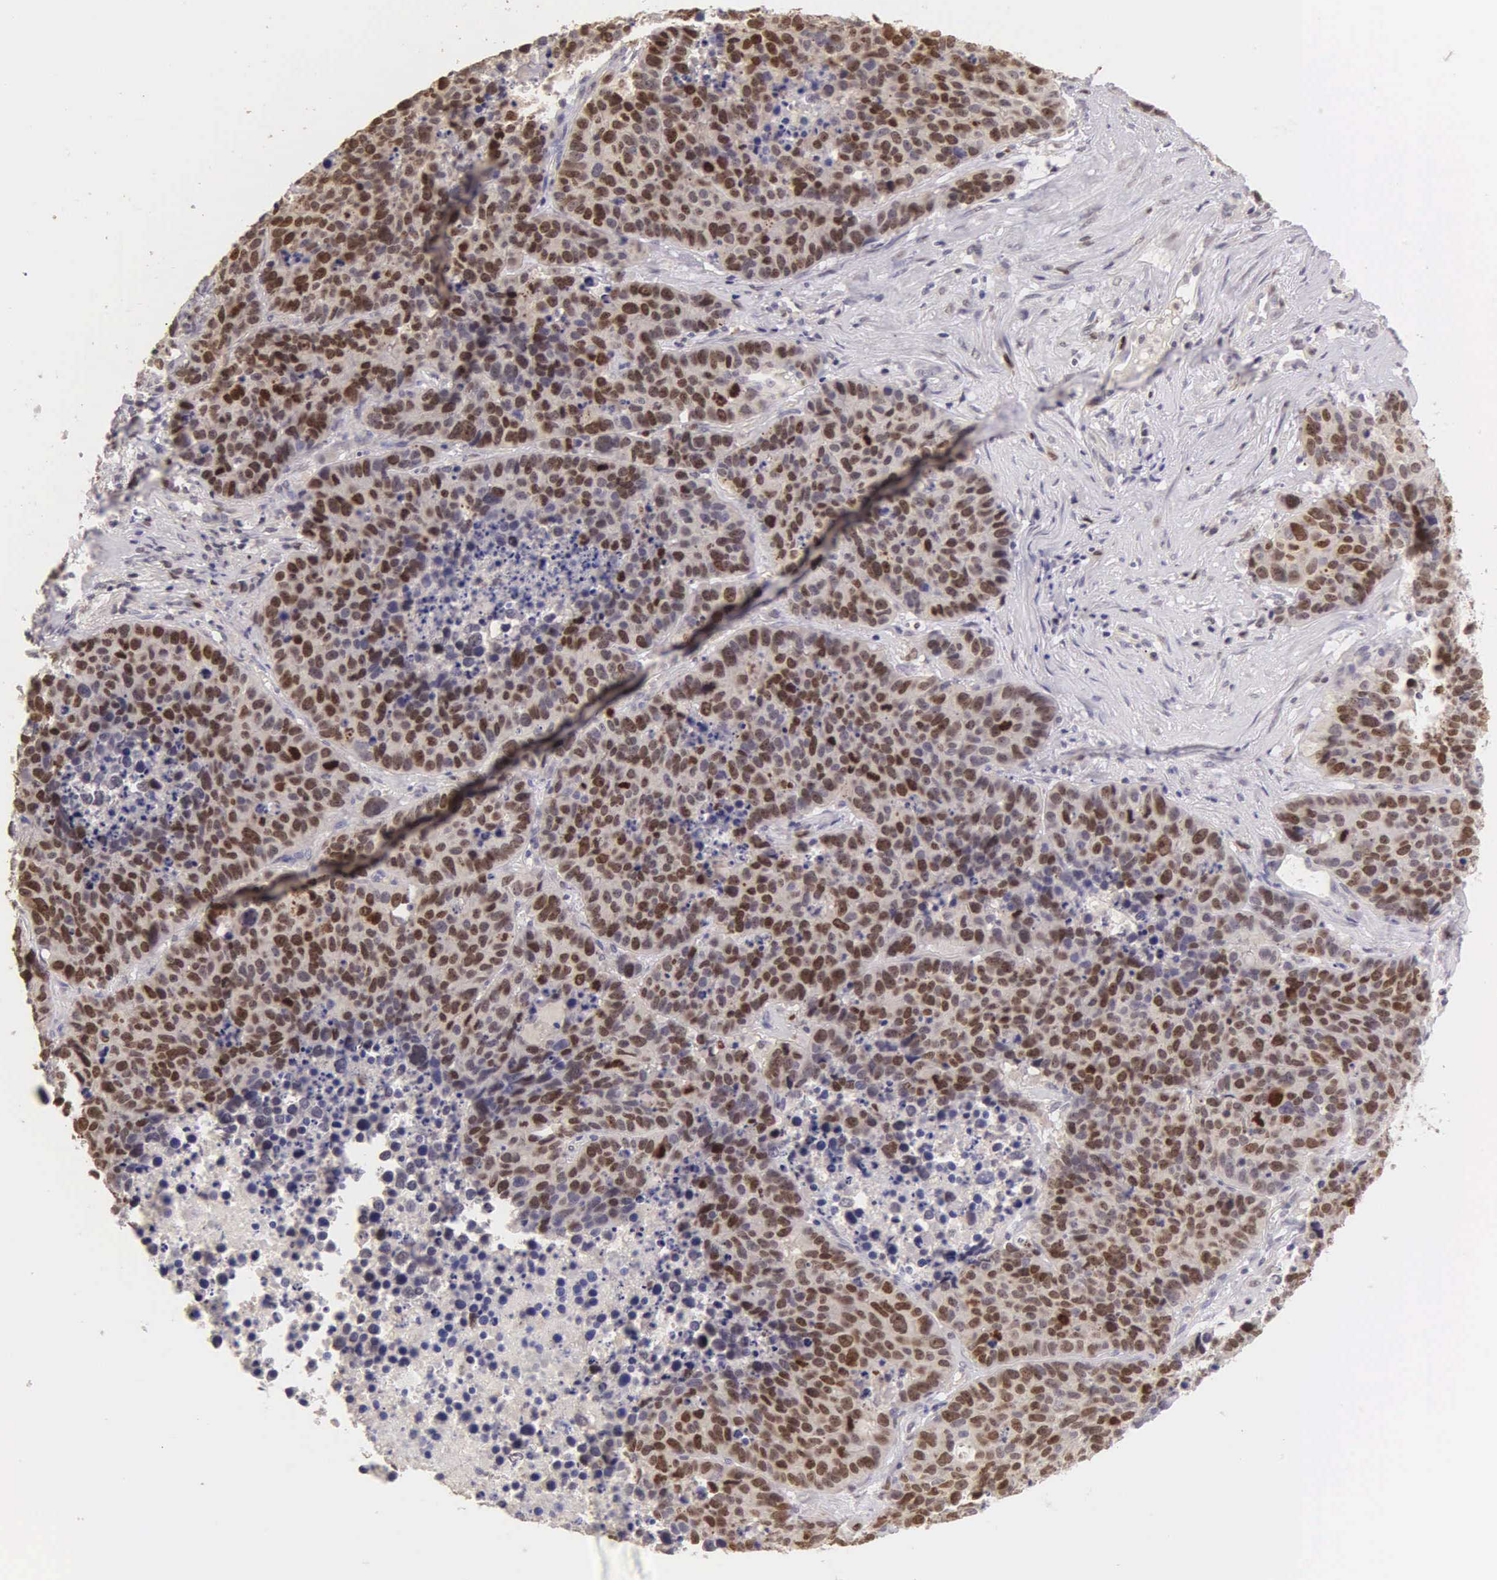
{"staining": {"intensity": "strong", "quantity": ">75%", "location": "nuclear"}, "tissue": "lung cancer", "cell_type": "Tumor cells", "image_type": "cancer", "snomed": [{"axis": "morphology", "description": "Carcinoid, malignant, NOS"}, {"axis": "topography", "description": "Lung"}], "caption": "This is an image of IHC staining of malignant carcinoid (lung), which shows strong staining in the nuclear of tumor cells.", "gene": "MKI67", "patient": {"sex": "male", "age": 60}}